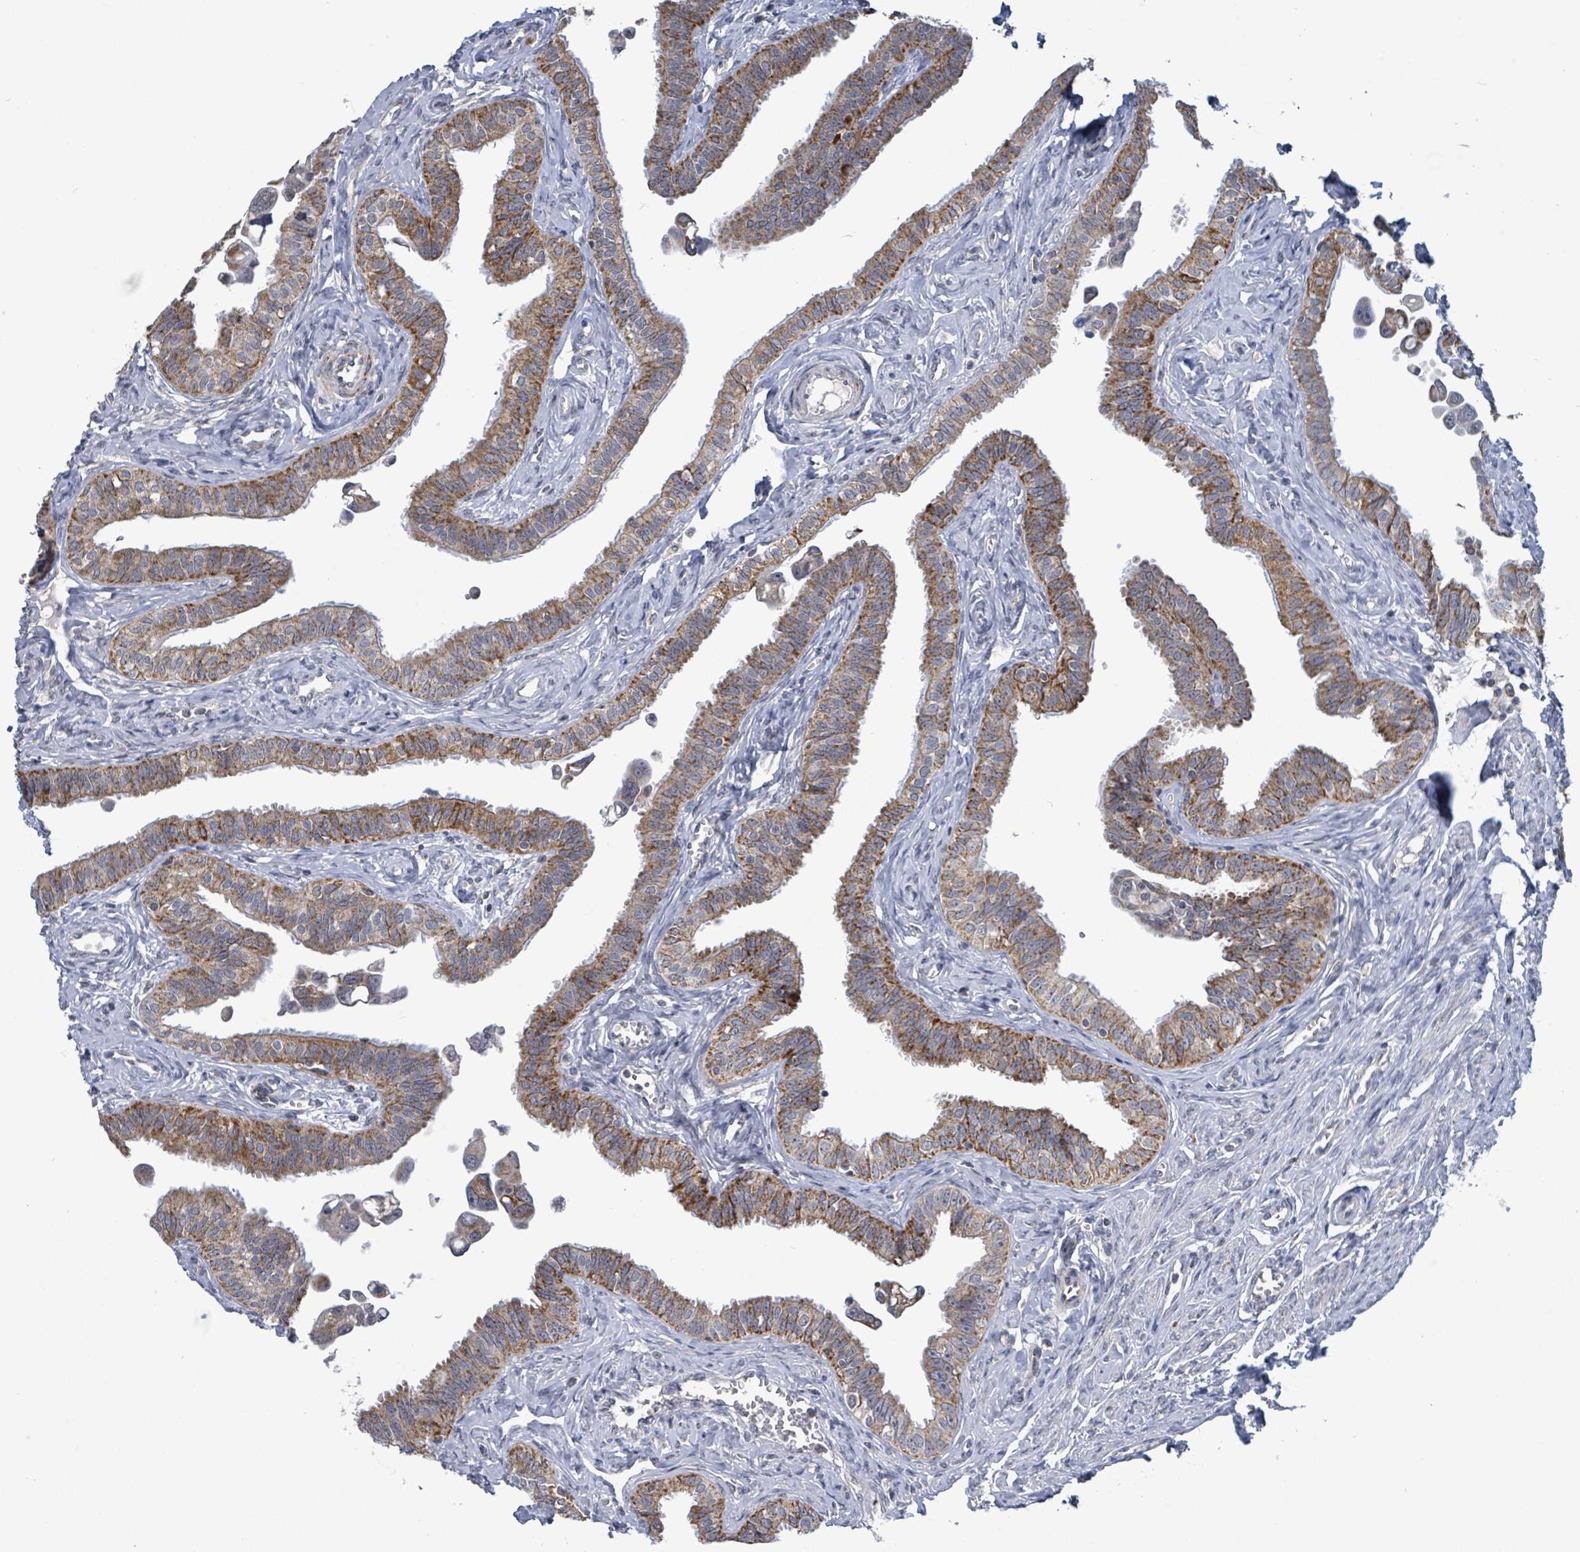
{"staining": {"intensity": "moderate", "quantity": ">75%", "location": "cytoplasmic/membranous"}, "tissue": "fallopian tube", "cell_type": "Glandular cells", "image_type": "normal", "snomed": [{"axis": "morphology", "description": "Normal tissue, NOS"}, {"axis": "morphology", "description": "Carcinoma, NOS"}, {"axis": "topography", "description": "Fallopian tube"}, {"axis": "topography", "description": "Ovary"}], "caption": "DAB immunohistochemical staining of normal human fallopian tube exhibits moderate cytoplasmic/membranous protein expression in about >75% of glandular cells. (DAB IHC with brightfield microscopy, high magnification).", "gene": "COQ10B", "patient": {"sex": "female", "age": 59}}